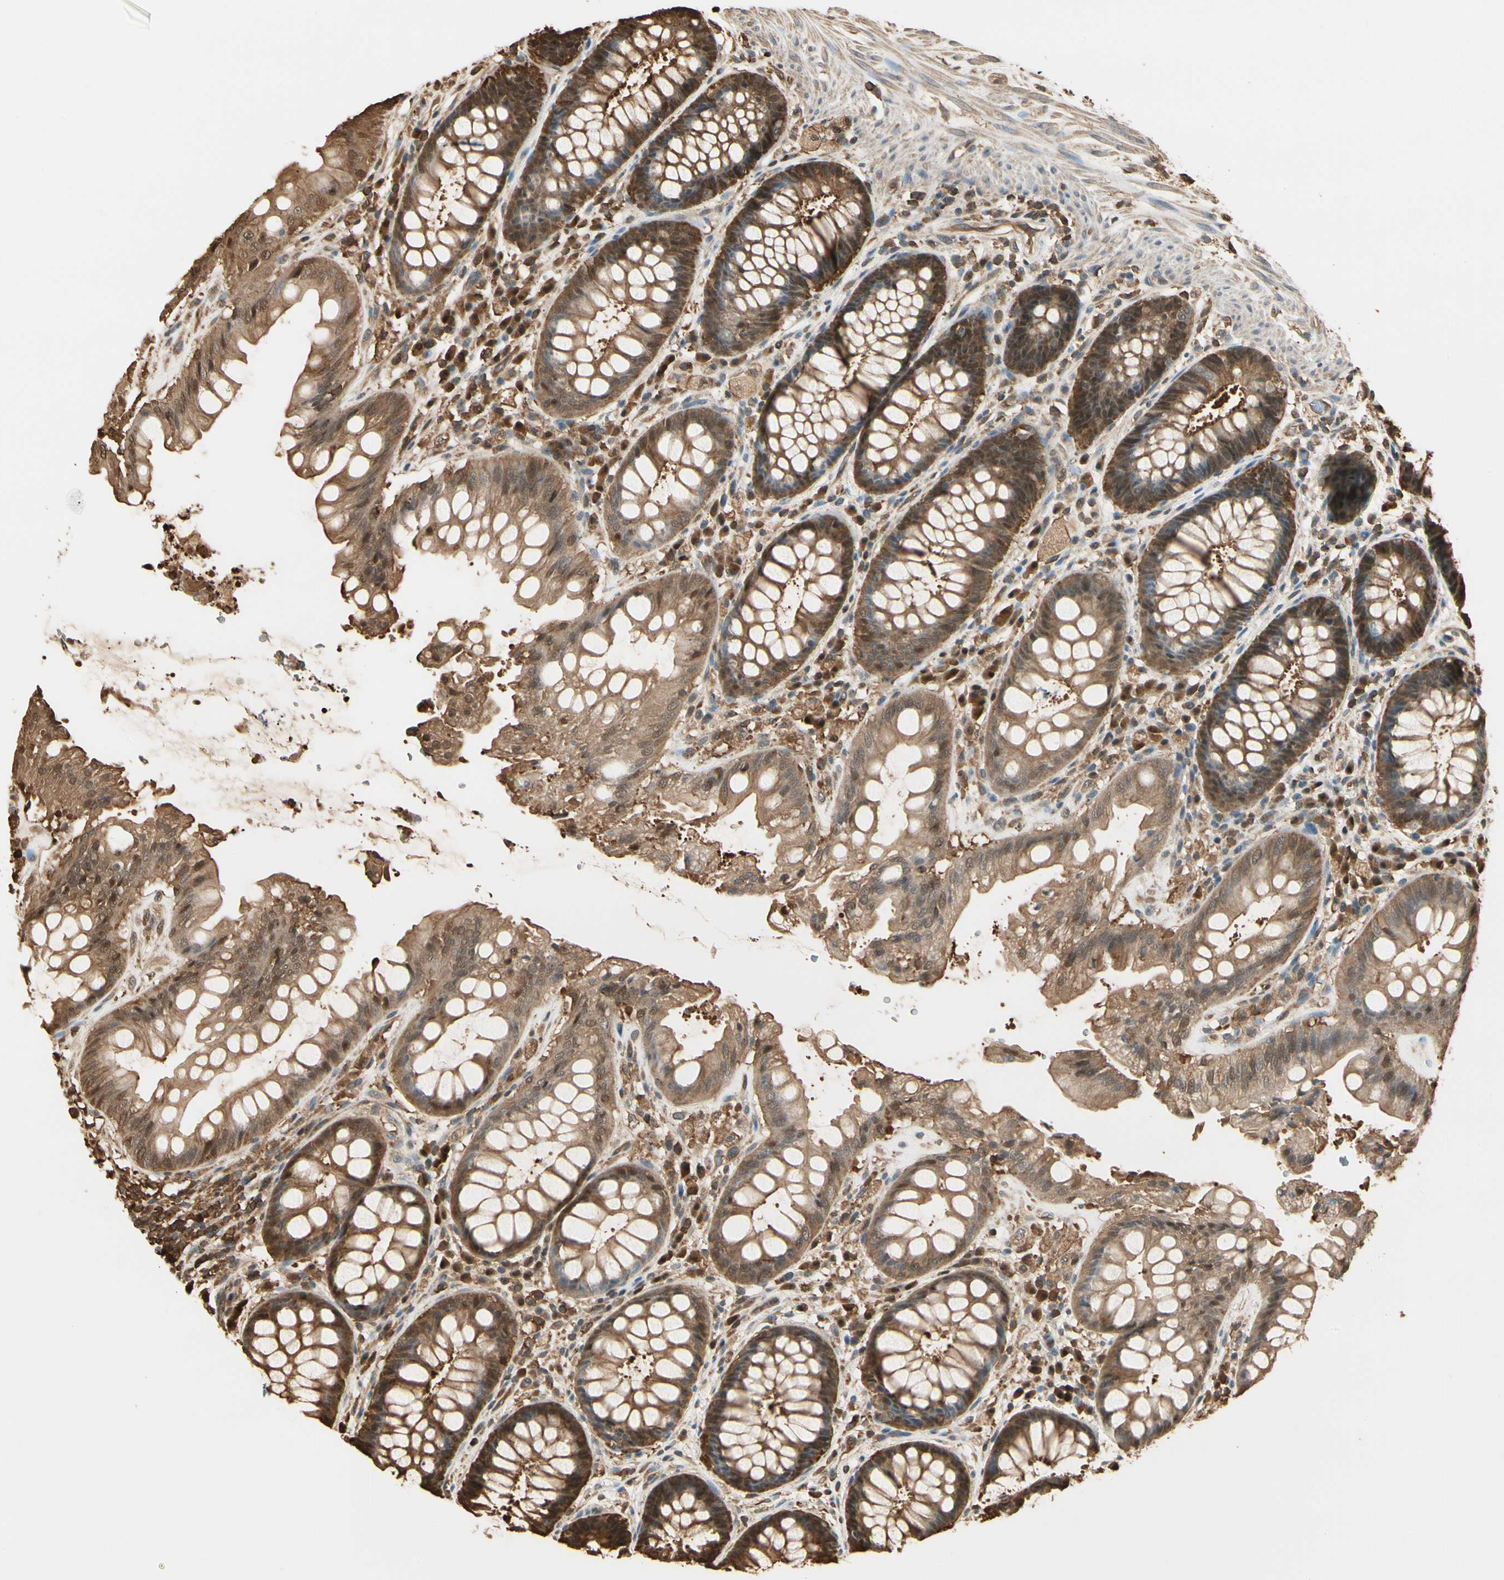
{"staining": {"intensity": "strong", "quantity": ">75%", "location": "cytoplasmic/membranous,nuclear"}, "tissue": "rectum", "cell_type": "Glandular cells", "image_type": "normal", "snomed": [{"axis": "morphology", "description": "Normal tissue, NOS"}, {"axis": "topography", "description": "Rectum"}], "caption": "This is a micrograph of IHC staining of normal rectum, which shows strong expression in the cytoplasmic/membranous,nuclear of glandular cells.", "gene": "YWHAE", "patient": {"sex": "female", "age": 46}}